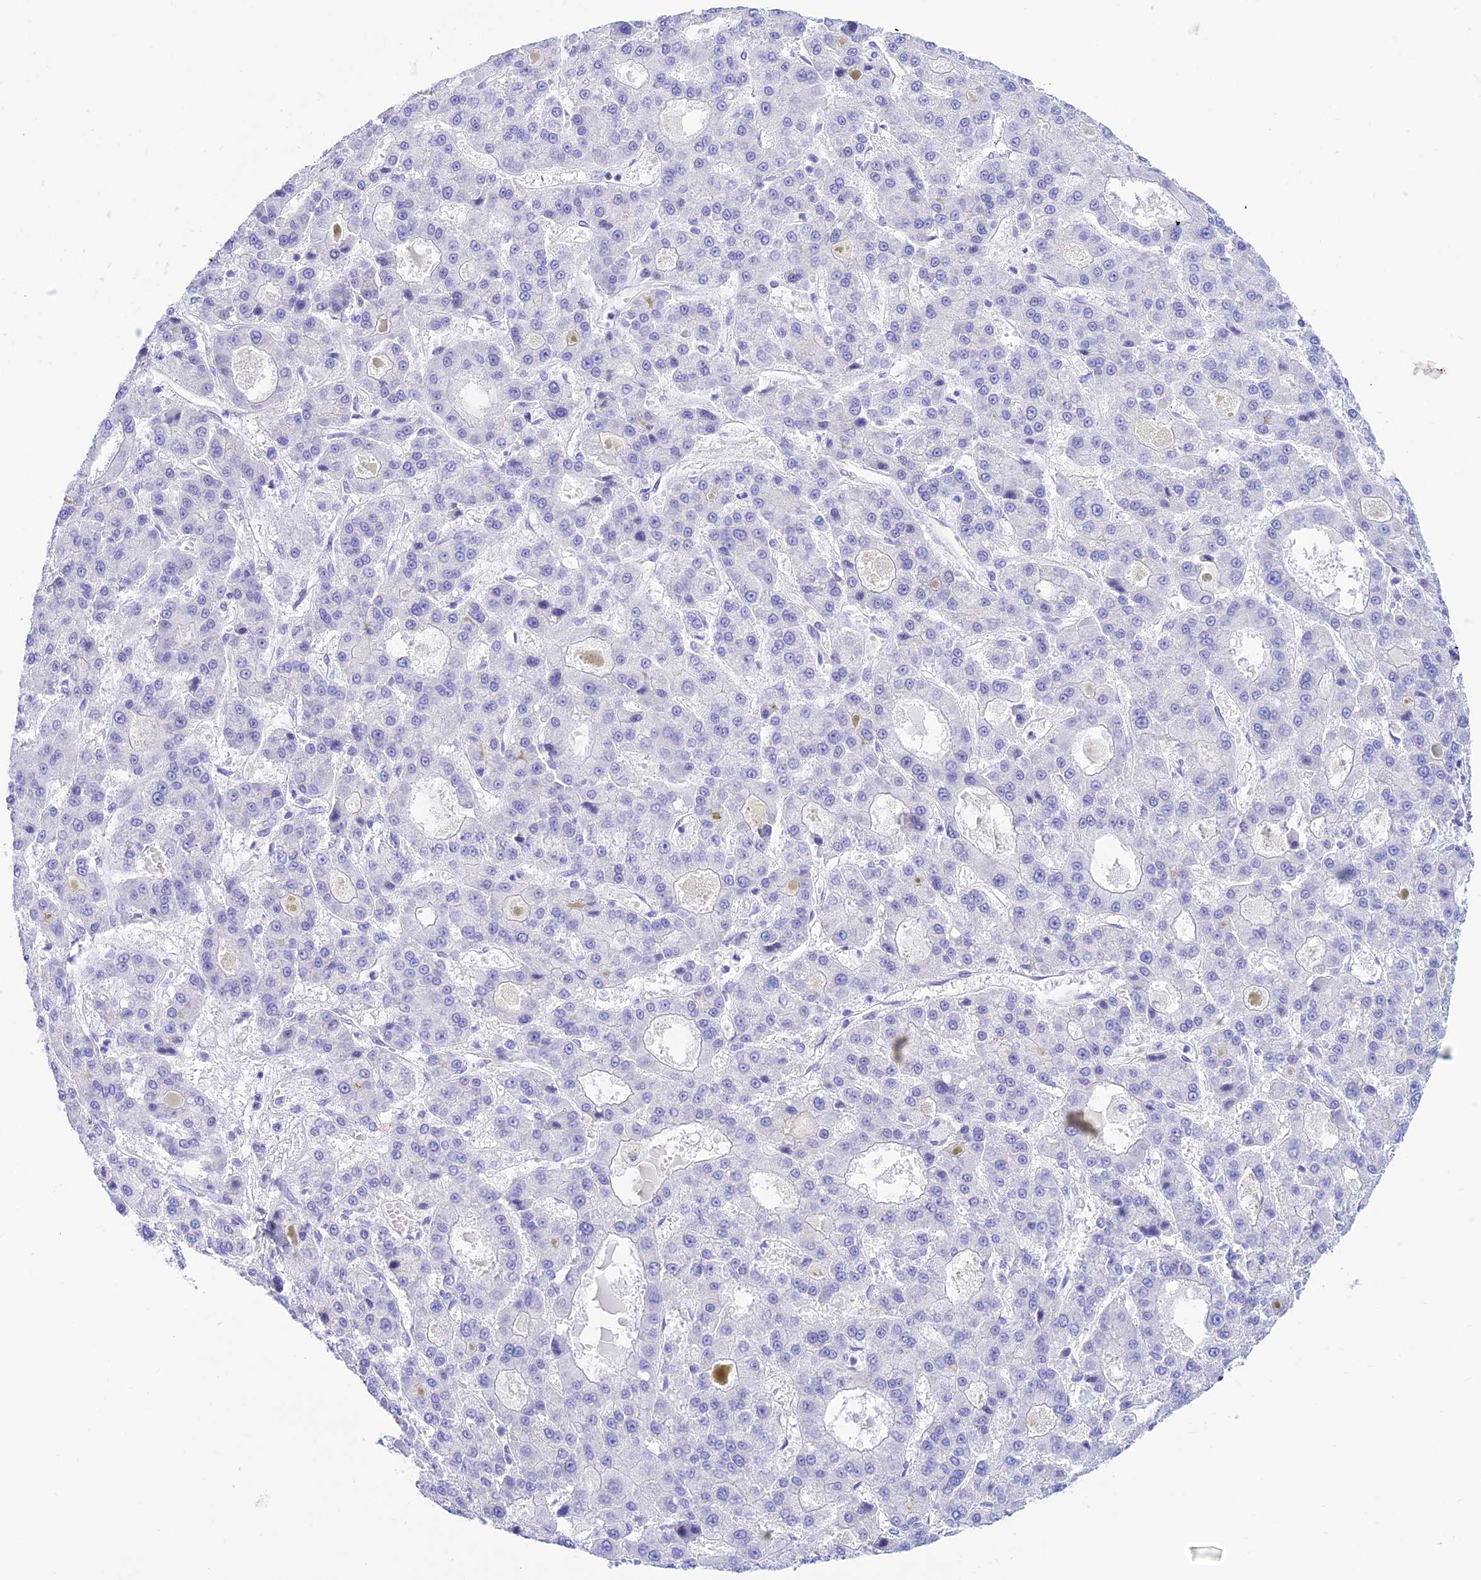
{"staining": {"intensity": "negative", "quantity": "none", "location": "none"}, "tissue": "liver cancer", "cell_type": "Tumor cells", "image_type": "cancer", "snomed": [{"axis": "morphology", "description": "Carcinoma, Hepatocellular, NOS"}, {"axis": "topography", "description": "Liver"}], "caption": "A micrograph of liver cancer stained for a protein exhibits no brown staining in tumor cells.", "gene": "PRNP", "patient": {"sex": "male", "age": 70}}